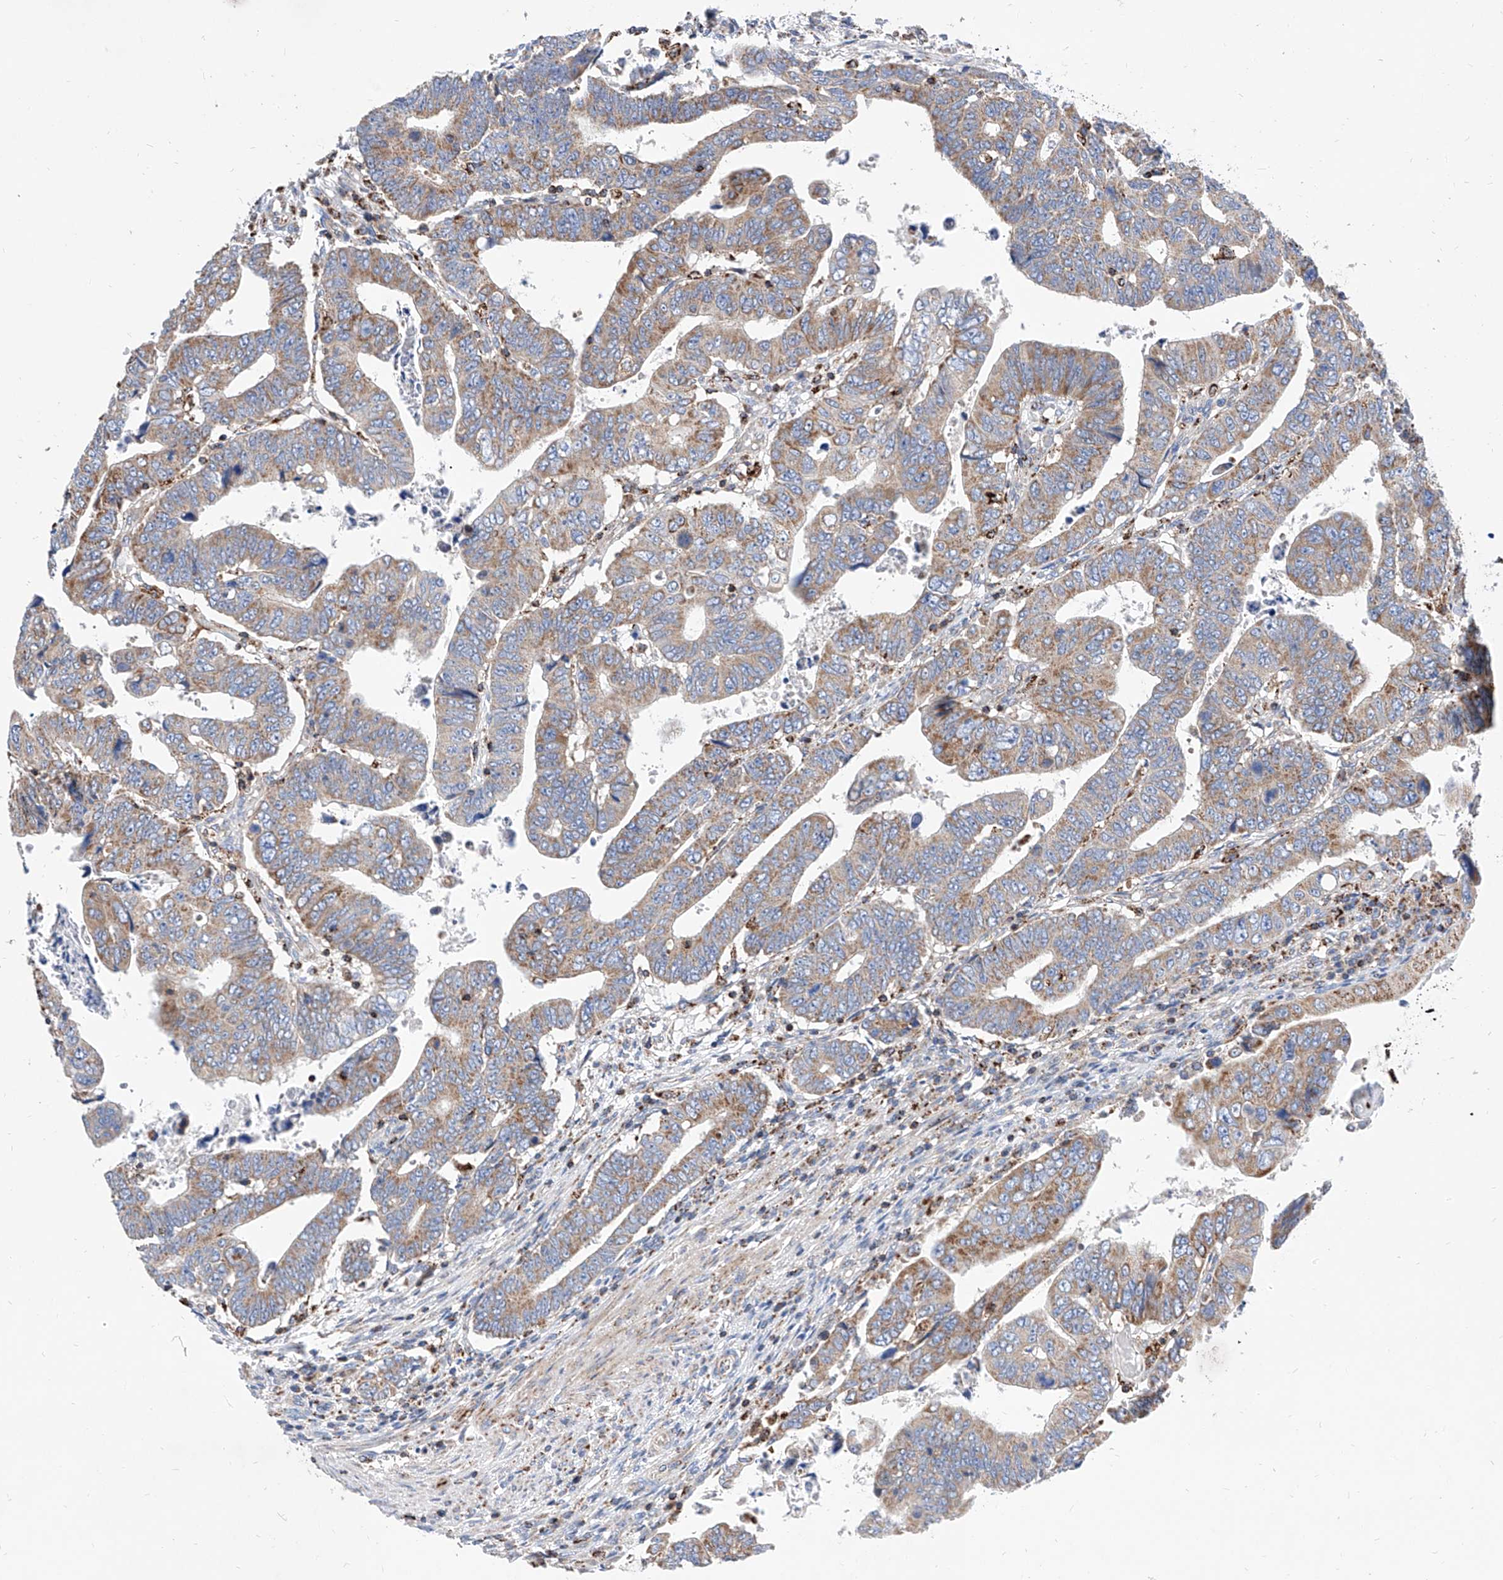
{"staining": {"intensity": "moderate", "quantity": ">75%", "location": "cytoplasmic/membranous"}, "tissue": "colorectal cancer", "cell_type": "Tumor cells", "image_type": "cancer", "snomed": [{"axis": "morphology", "description": "Normal tissue, NOS"}, {"axis": "morphology", "description": "Adenocarcinoma, NOS"}, {"axis": "topography", "description": "Rectum"}], "caption": "Immunohistochemical staining of colorectal cancer (adenocarcinoma) reveals medium levels of moderate cytoplasmic/membranous expression in approximately >75% of tumor cells.", "gene": "CPNE5", "patient": {"sex": "female", "age": 65}}